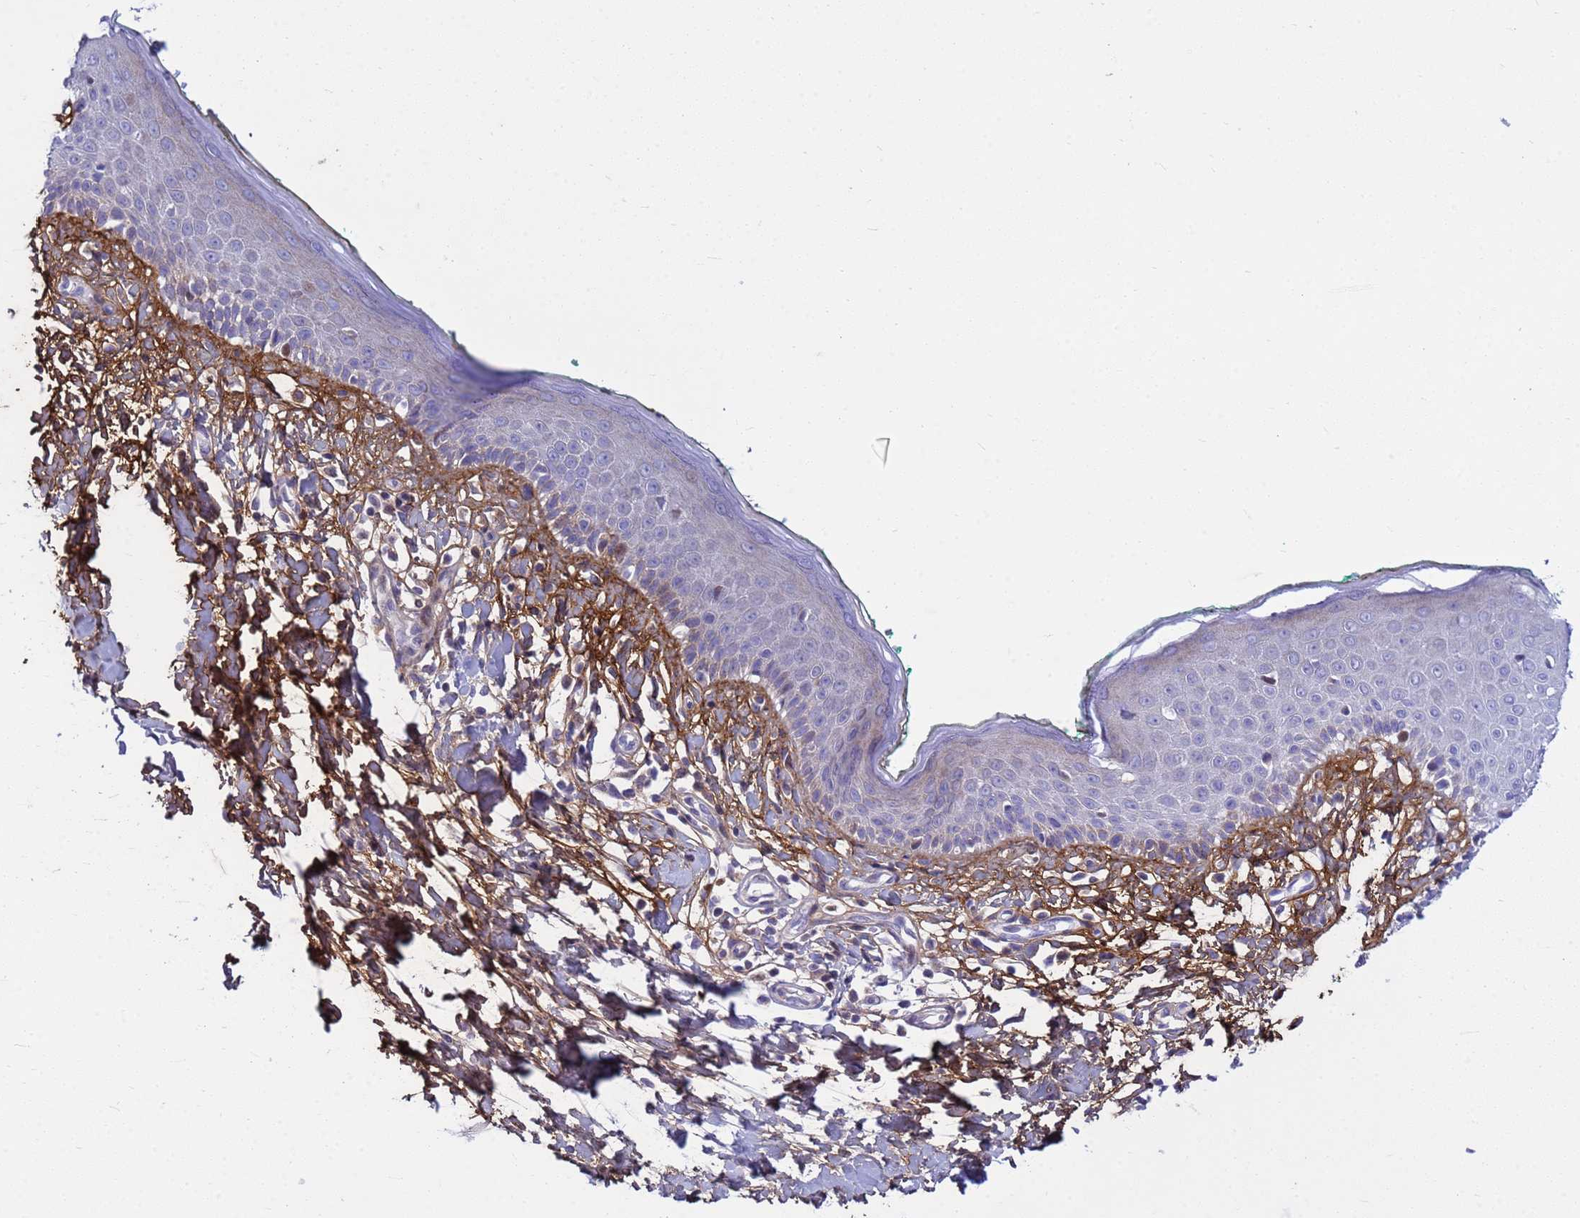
{"staining": {"intensity": "moderate", "quantity": "25%-75%", "location": "cytoplasmic/membranous"}, "tissue": "skin", "cell_type": "Fibroblasts", "image_type": "normal", "snomed": [{"axis": "morphology", "description": "Normal tissue, NOS"}, {"axis": "morphology", "description": "Malignant melanoma, NOS"}, {"axis": "topography", "description": "Skin"}], "caption": "The image exhibits a brown stain indicating the presence of a protein in the cytoplasmic/membranous of fibroblasts in skin. (IHC, brightfield microscopy, high magnification).", "gene": "P2RX7", "patient": {"sex": "male", "age": 62}}